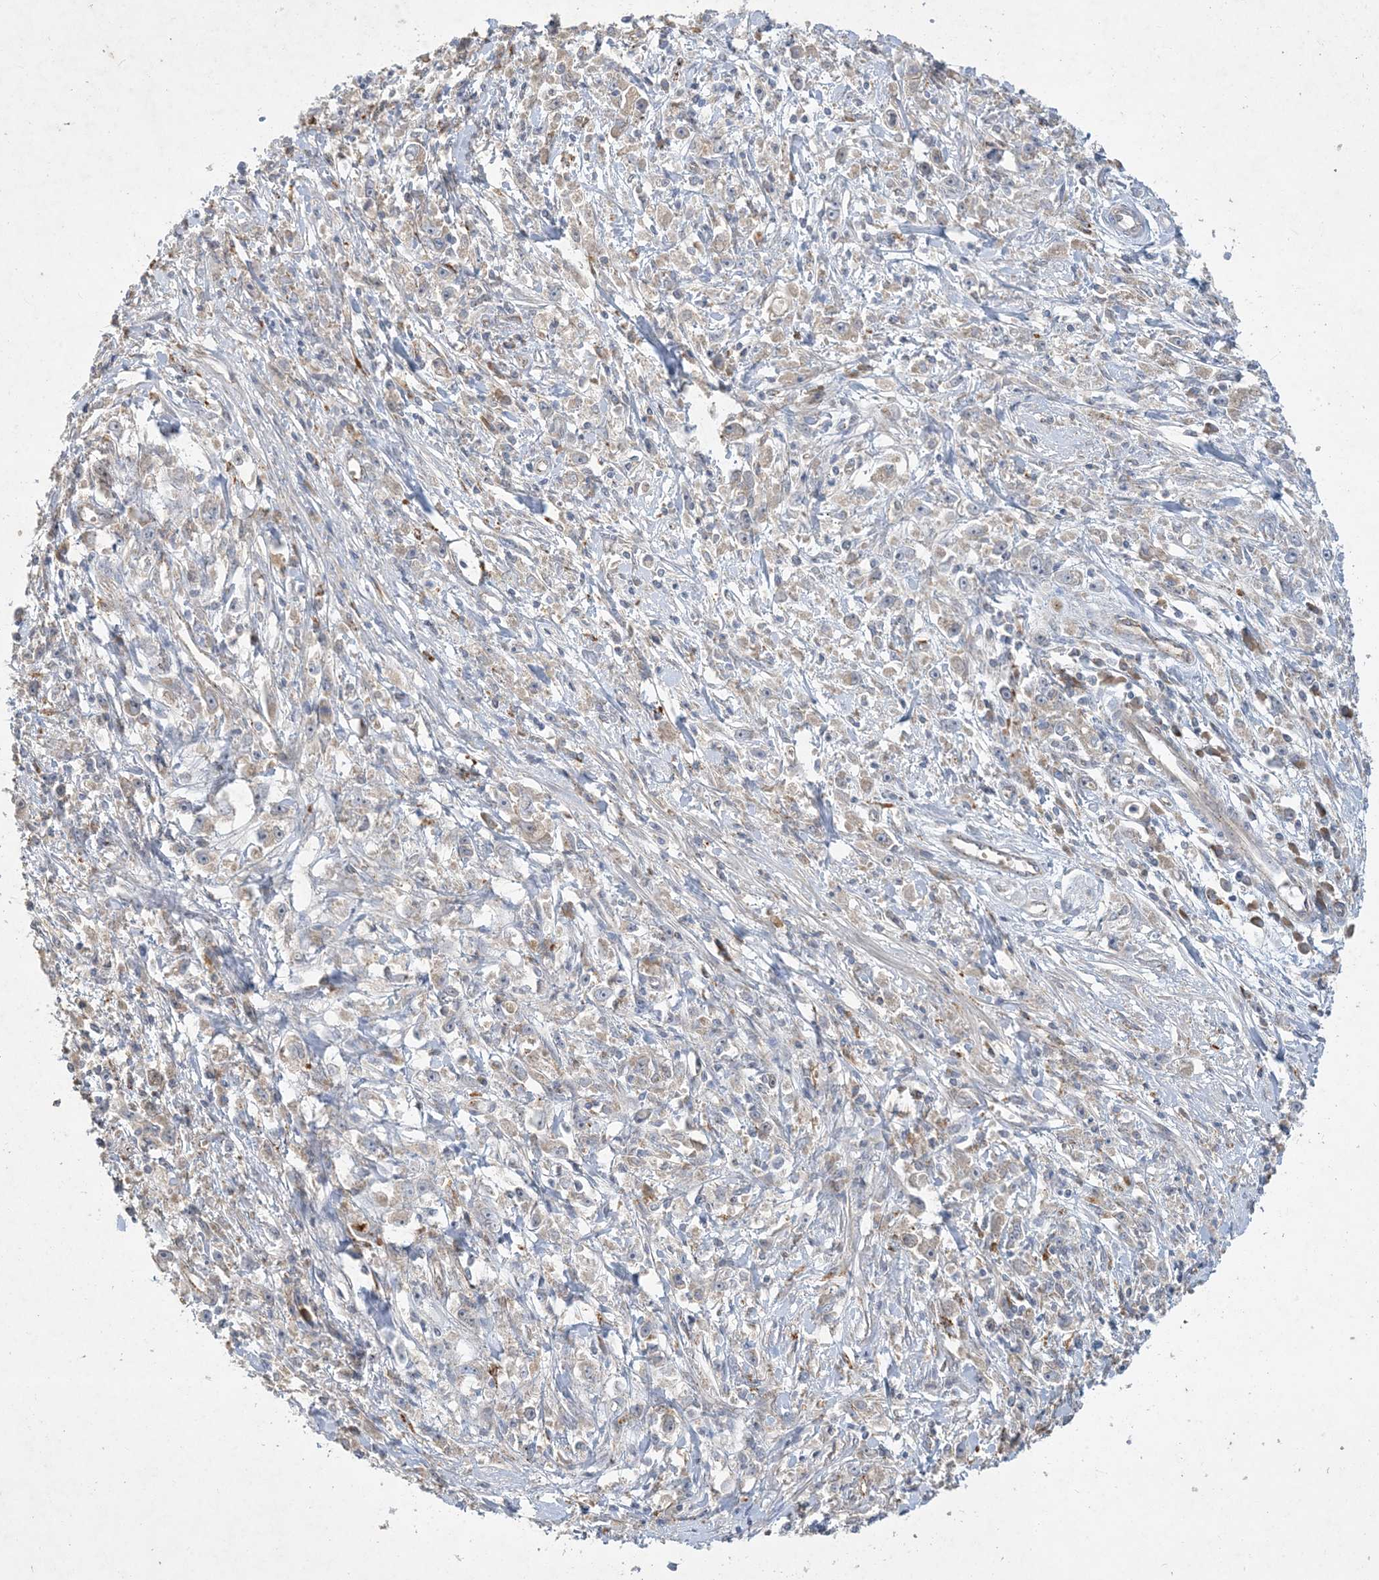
{"staining": {"intensity": "weak", "quantity": "<25%", "location": "cytoplasmic/membranous"}, "tissue": "stomach cancer", "cell_type": "Tumor cells", "image_type": "cancer", "snomed": [{"axis": "morphology", "description": "Adenocarcinoma, NOS"}, {"axis": "topography", "description": "Stomach"}], "caption": "DAB immunohistochemical staining of human stomach adenocarcinoma shows no significant staining in tumor cells.", "gene": "MRPS18A", "patient": {"sex": "female", "age": 59}}